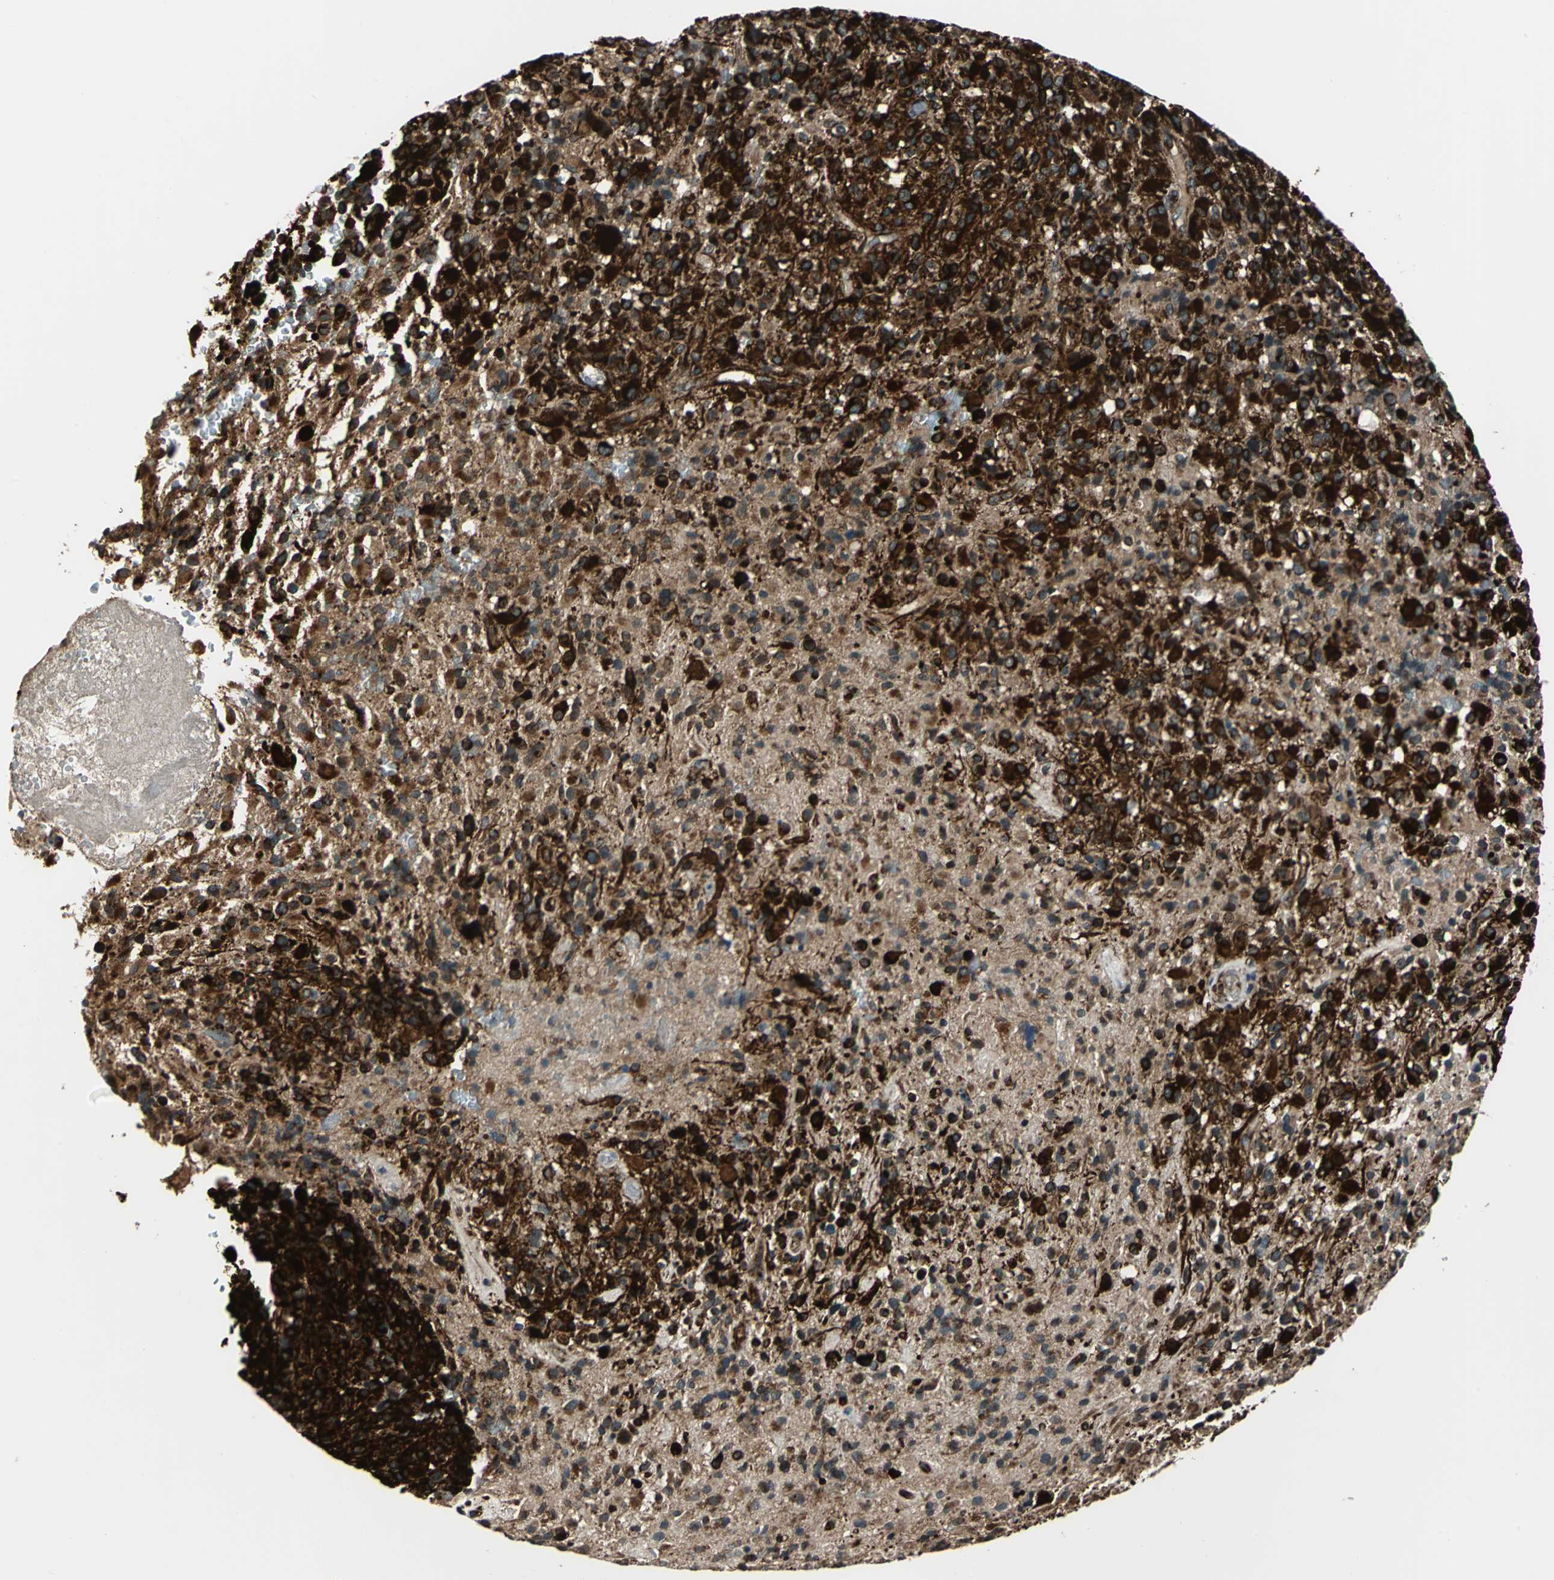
{"staining": {"intensity": "strong", "quantity": ">75%", "location": "cytoplasmic/membranous,nuclear"}, "tissue": "glioma", "cell_type": "Tumor cells", "image_type": "cancer", "snomed": [{"axis": "morphology", "description": "Glioma, malignant, High grade"}, {"axis": "topography", "description": "Brain"}], "caption": "The micrograph reveals a brown stain indicating the presence of a protein in the cytoplasmic/membranous and nuclear of tumor cells in high-grade glioma (malignant).", "gene": "EXD2", "patient": {"sex": "male", "age": 71}}